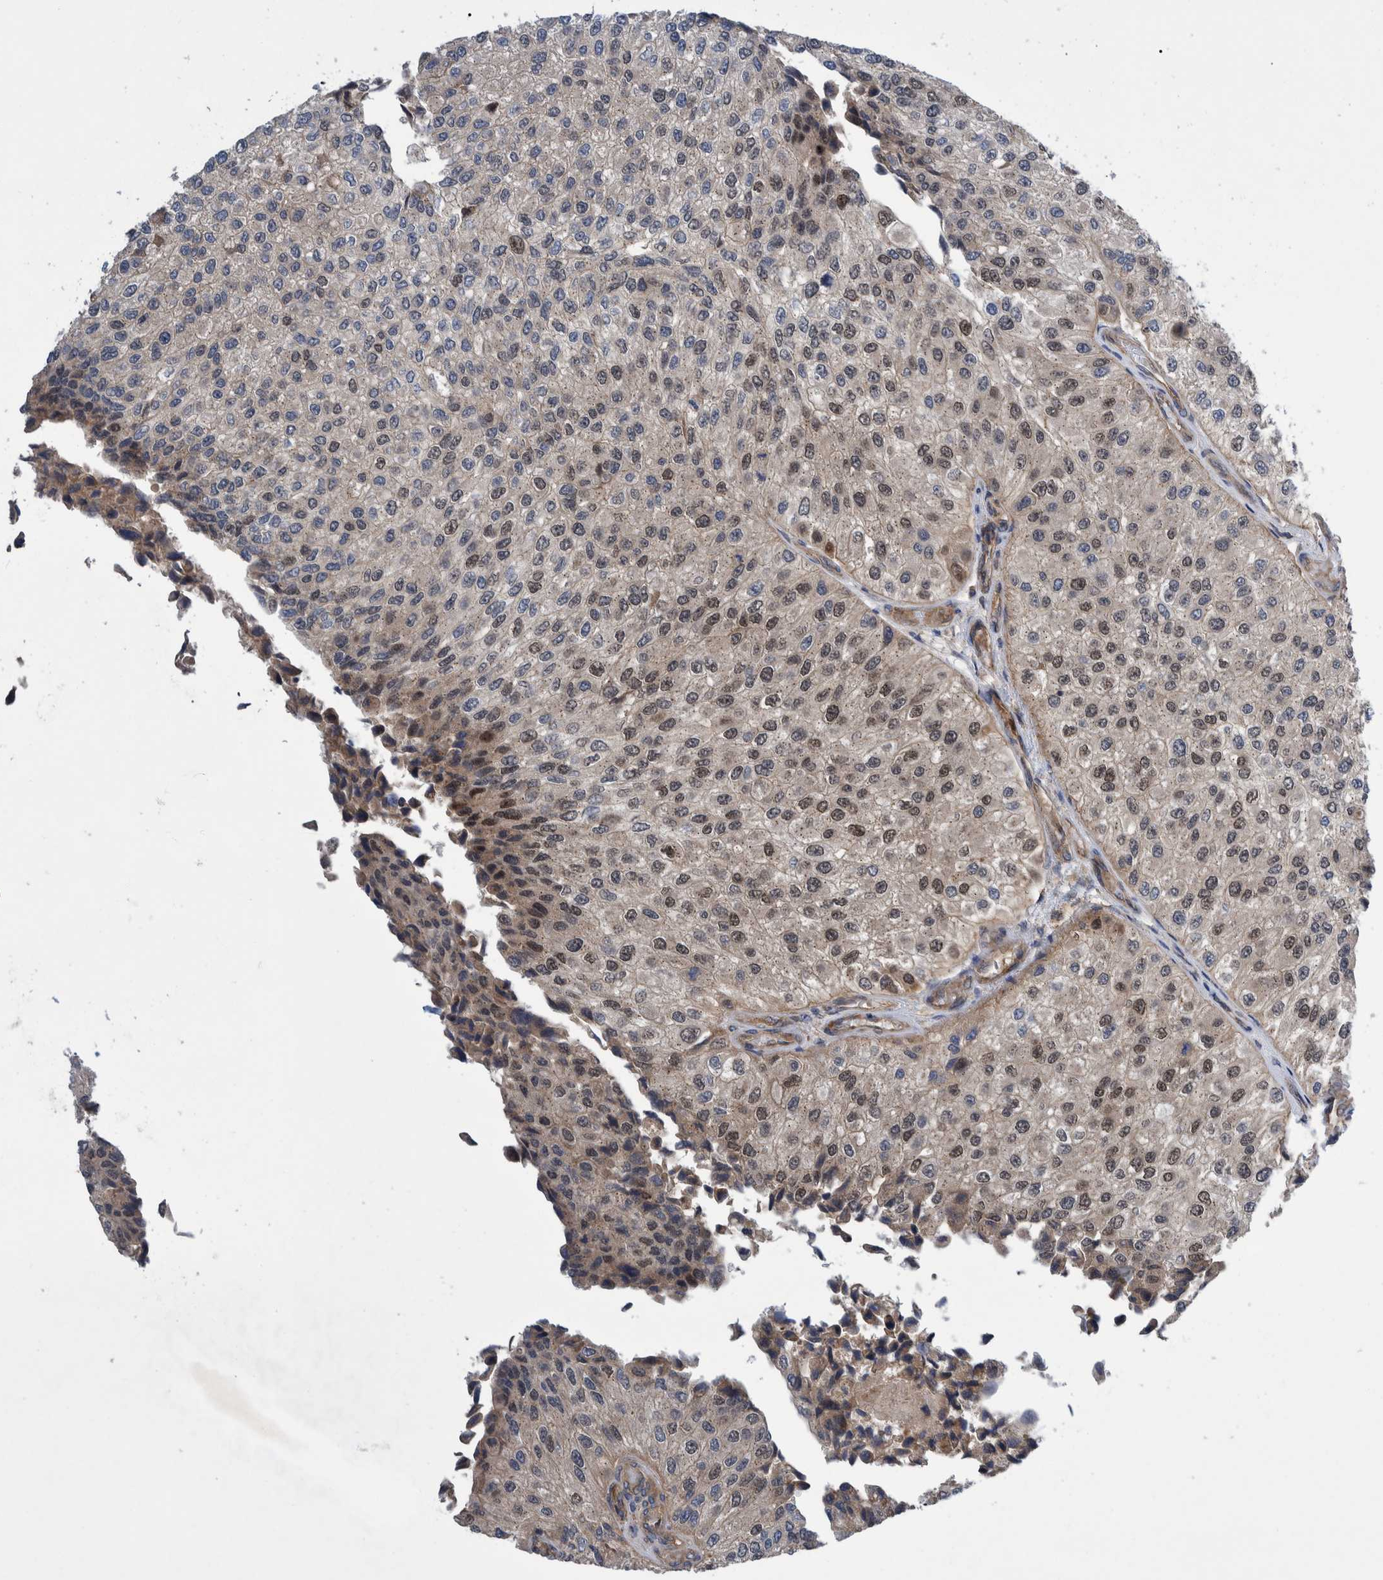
{"staining": {"intensity": "moderate", "quantity": "25%-75%", "location": "cytoplasmic/membranous,nuclear"}, "tissue": "urothelial cancer", "cell_type": "Tumor cells", "image_type": "cancer", "snomed": [{"axis": "morphology", "description": "Urothelial carcinoma, High grade"}, {"axis": "topography", "description": "Kidney"}, {"axis": "topography", "description": "Urinary bladder"}], "caption": "High-magnification brightfield microscopy of urothelial cancer stained with DAB (3,3'-diaminobenzidine) (brown) and counterstained with hematoxylin (blue). tumor cells exhibit moderate cytoplasmic/membranous and nuclear positivity is present in approximately25%-75% of cells. (DAB IHC with brightfield microscopy, high magnification).", "gene": "GRPEL2", "patient": {"sex": "male", "age": 77}}